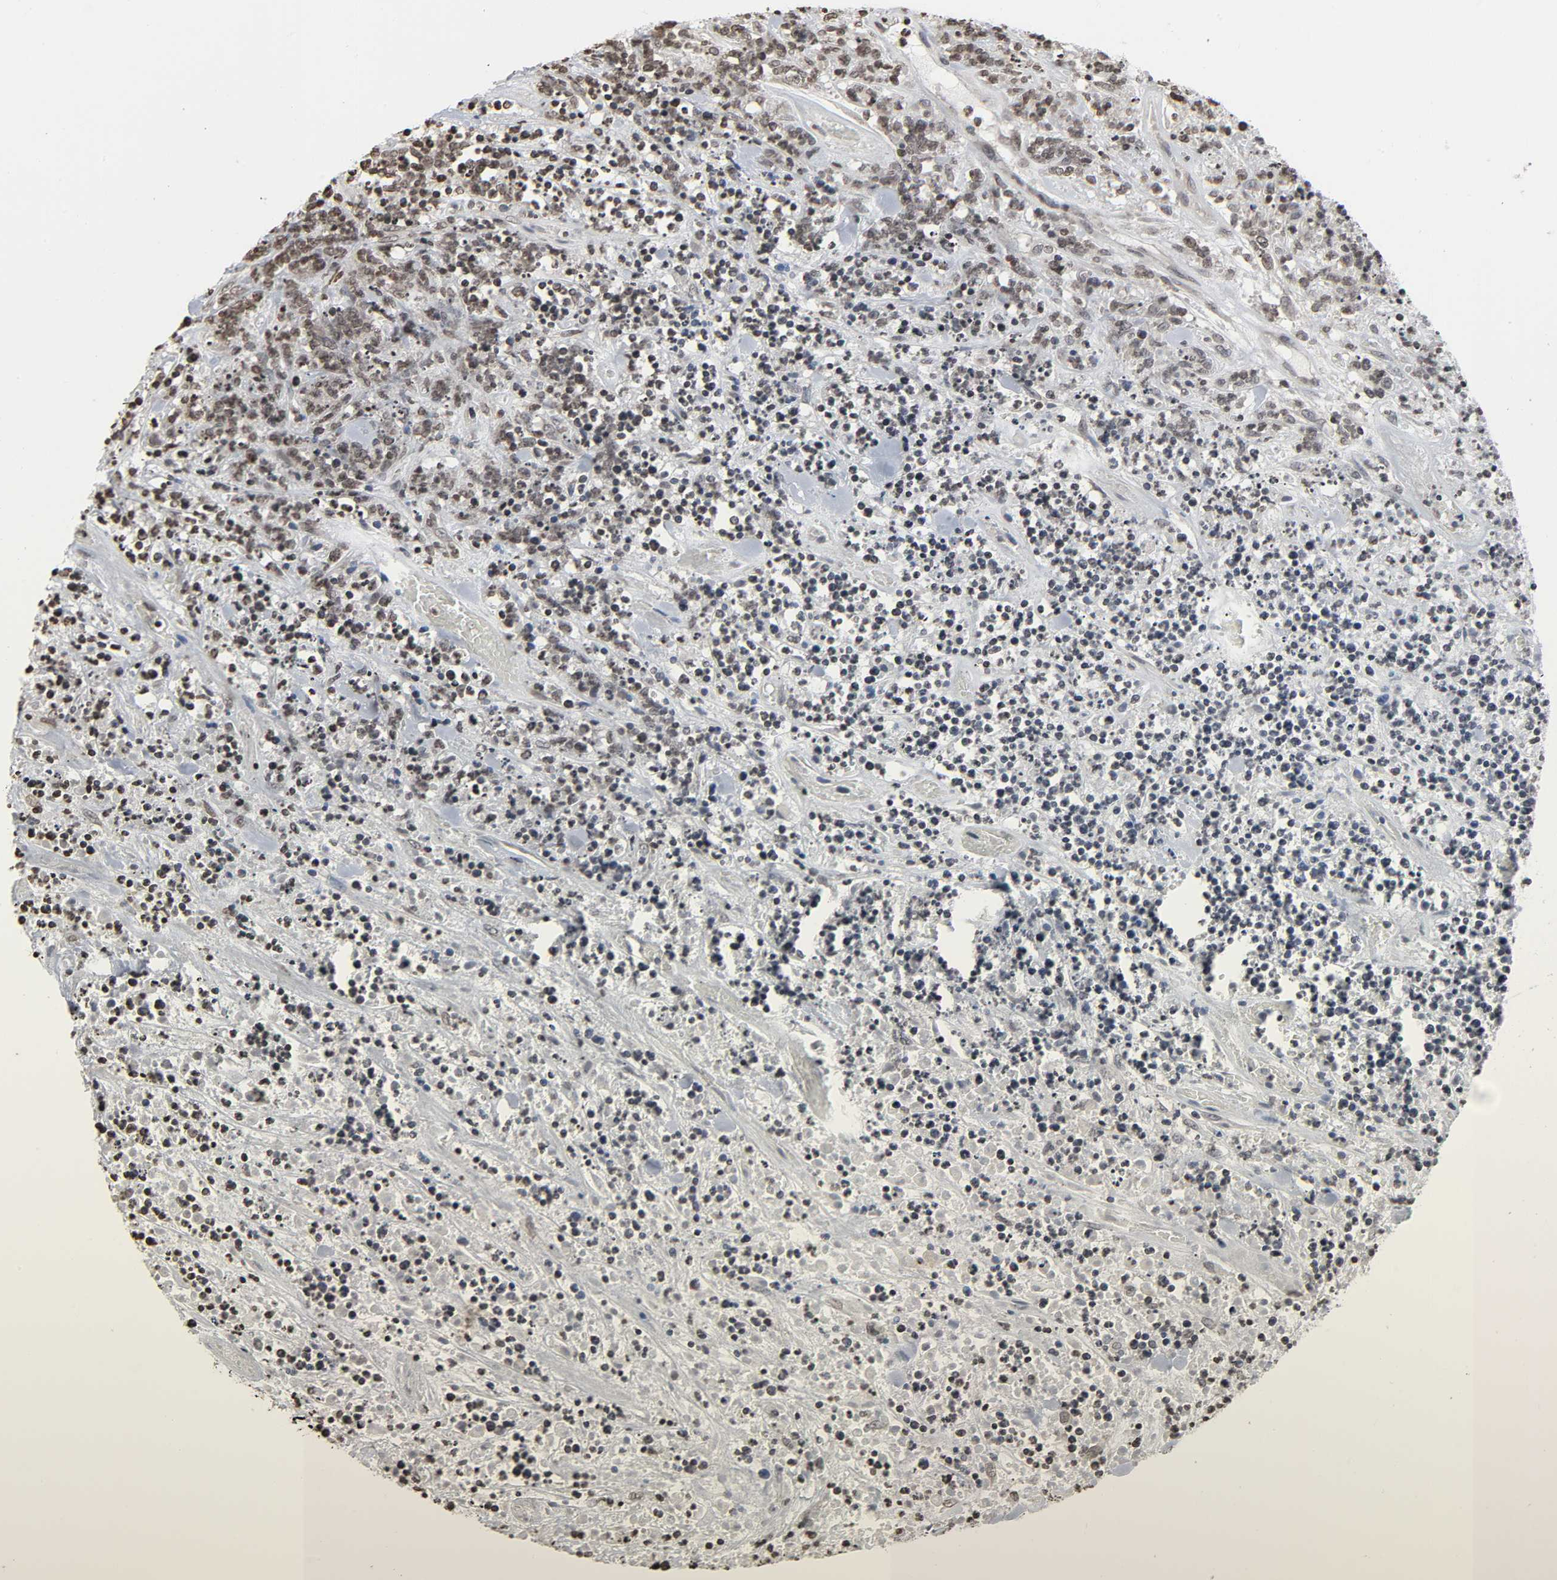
{"staining": {"intensity": "weak", "quantity": "25%-75%", "location": "nuclear"}, "tissue": "lymphoma", "cell_type": "Tumor cells", "image_type": "cancer", "snomed": [{"axis": "morphology", "description": "Malignant lymphoma, non-Hodgkin's type, High grade"}, {"axis": "topography", "description": "Soft tissue"}], "caption": "Immunohistochemical staining of malignant lymphoma, non-Hodgkin's type (high-grade) displays low levels of weak nuclear staining in approximately 25%-75% of tumor cells.", "gene": "ELAVL1", "patient": {"sex": "male", "age": 18}}